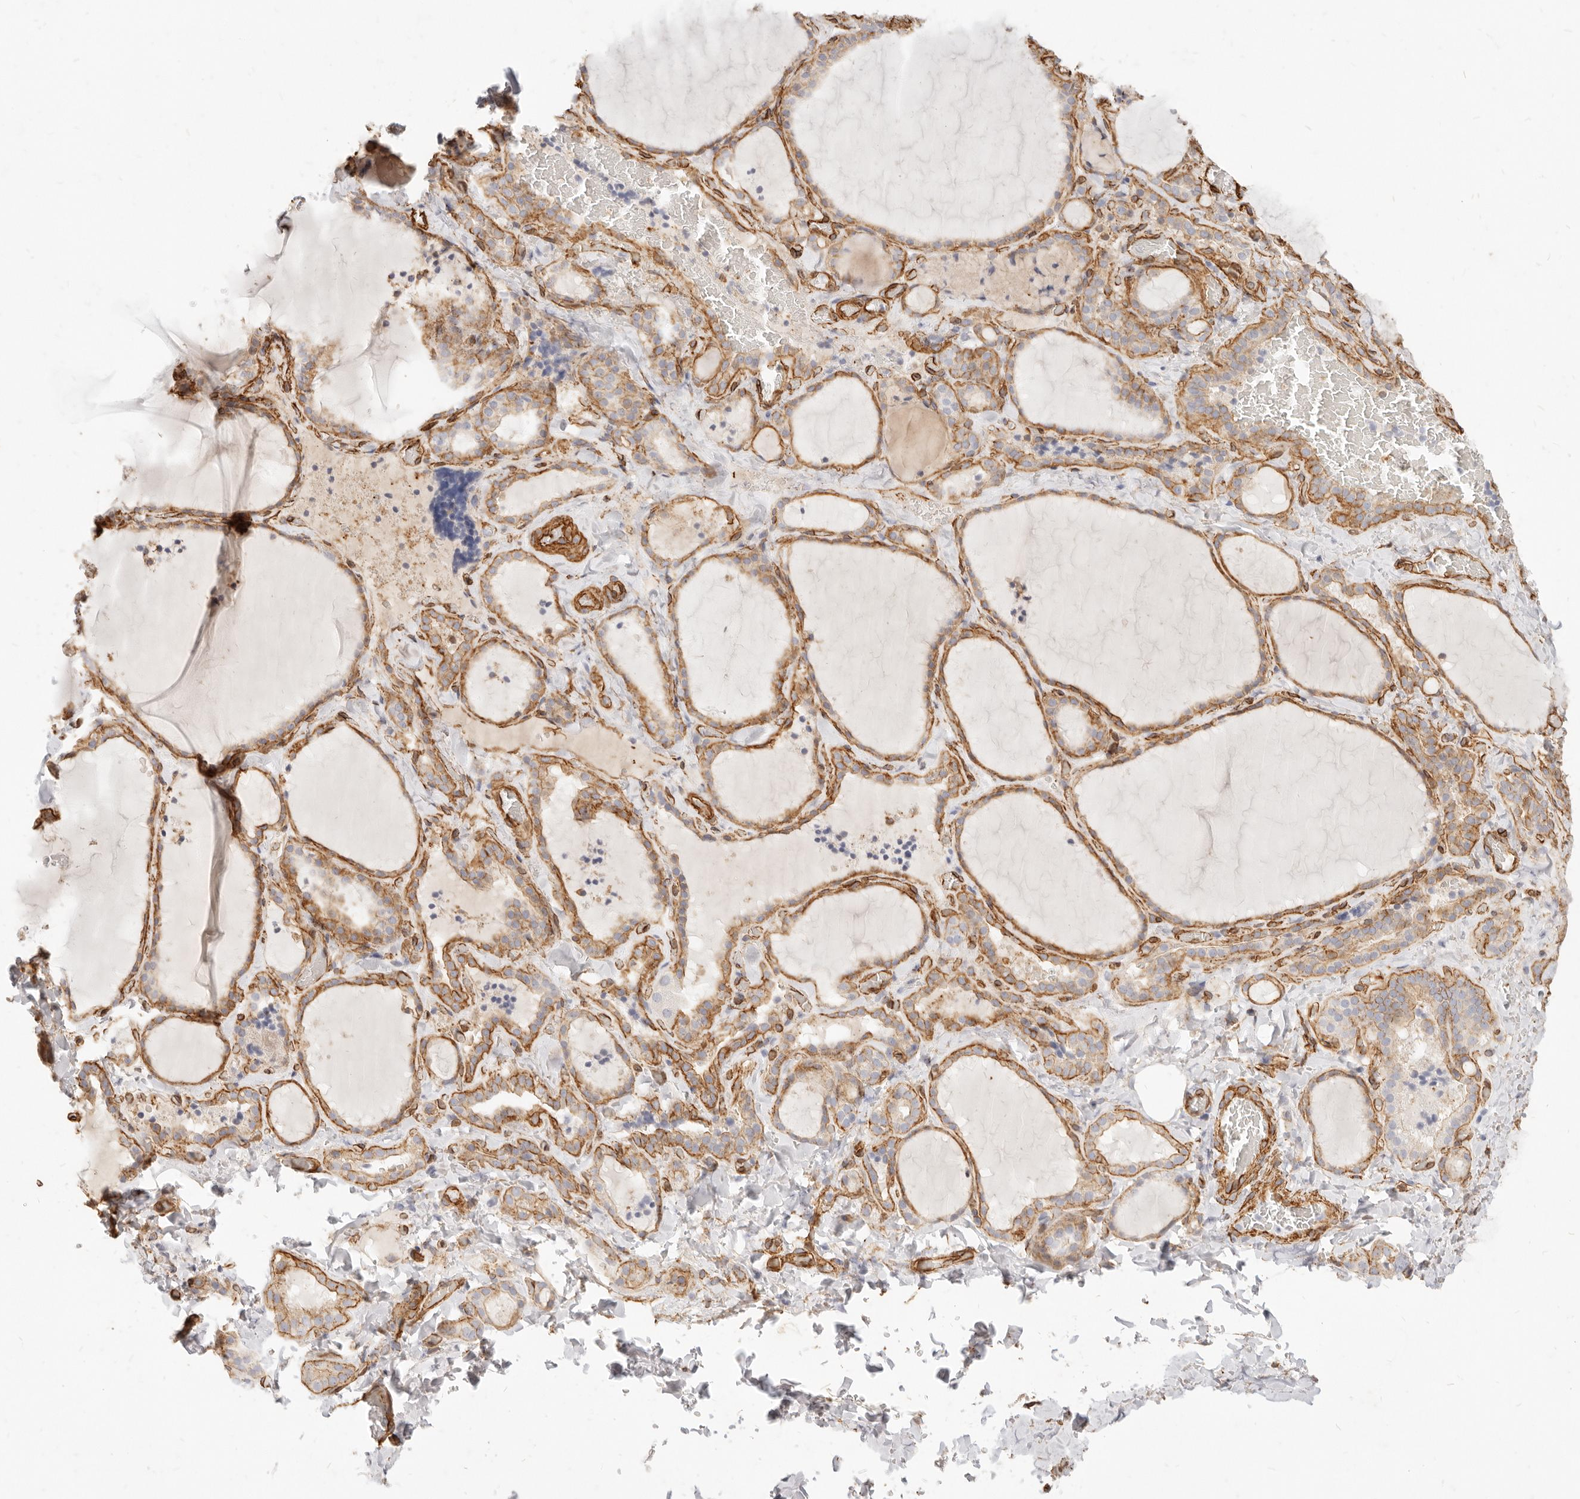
{"staining": {"intensity": "moderate", "quantity": ">75%", "location": "cytoplasmic/membranous"}, "tissue": "thyroid gland", "cell_type": "Glandular cells", "image_type": "normal", "snomed": [{"axis": "morphology", "description": "Normal tissue, NOS"}, {"axis": "topography", "description": "Thyroid gland"}], "caption": "About >75% of glandular cells in benign human thyroid gland reveal moderate cytoplasmic/membranous protein staining as visualized by brown immunohistochemical staining.", "gene": "NUS1", "patient": {"sex": "female", "age": 22}}